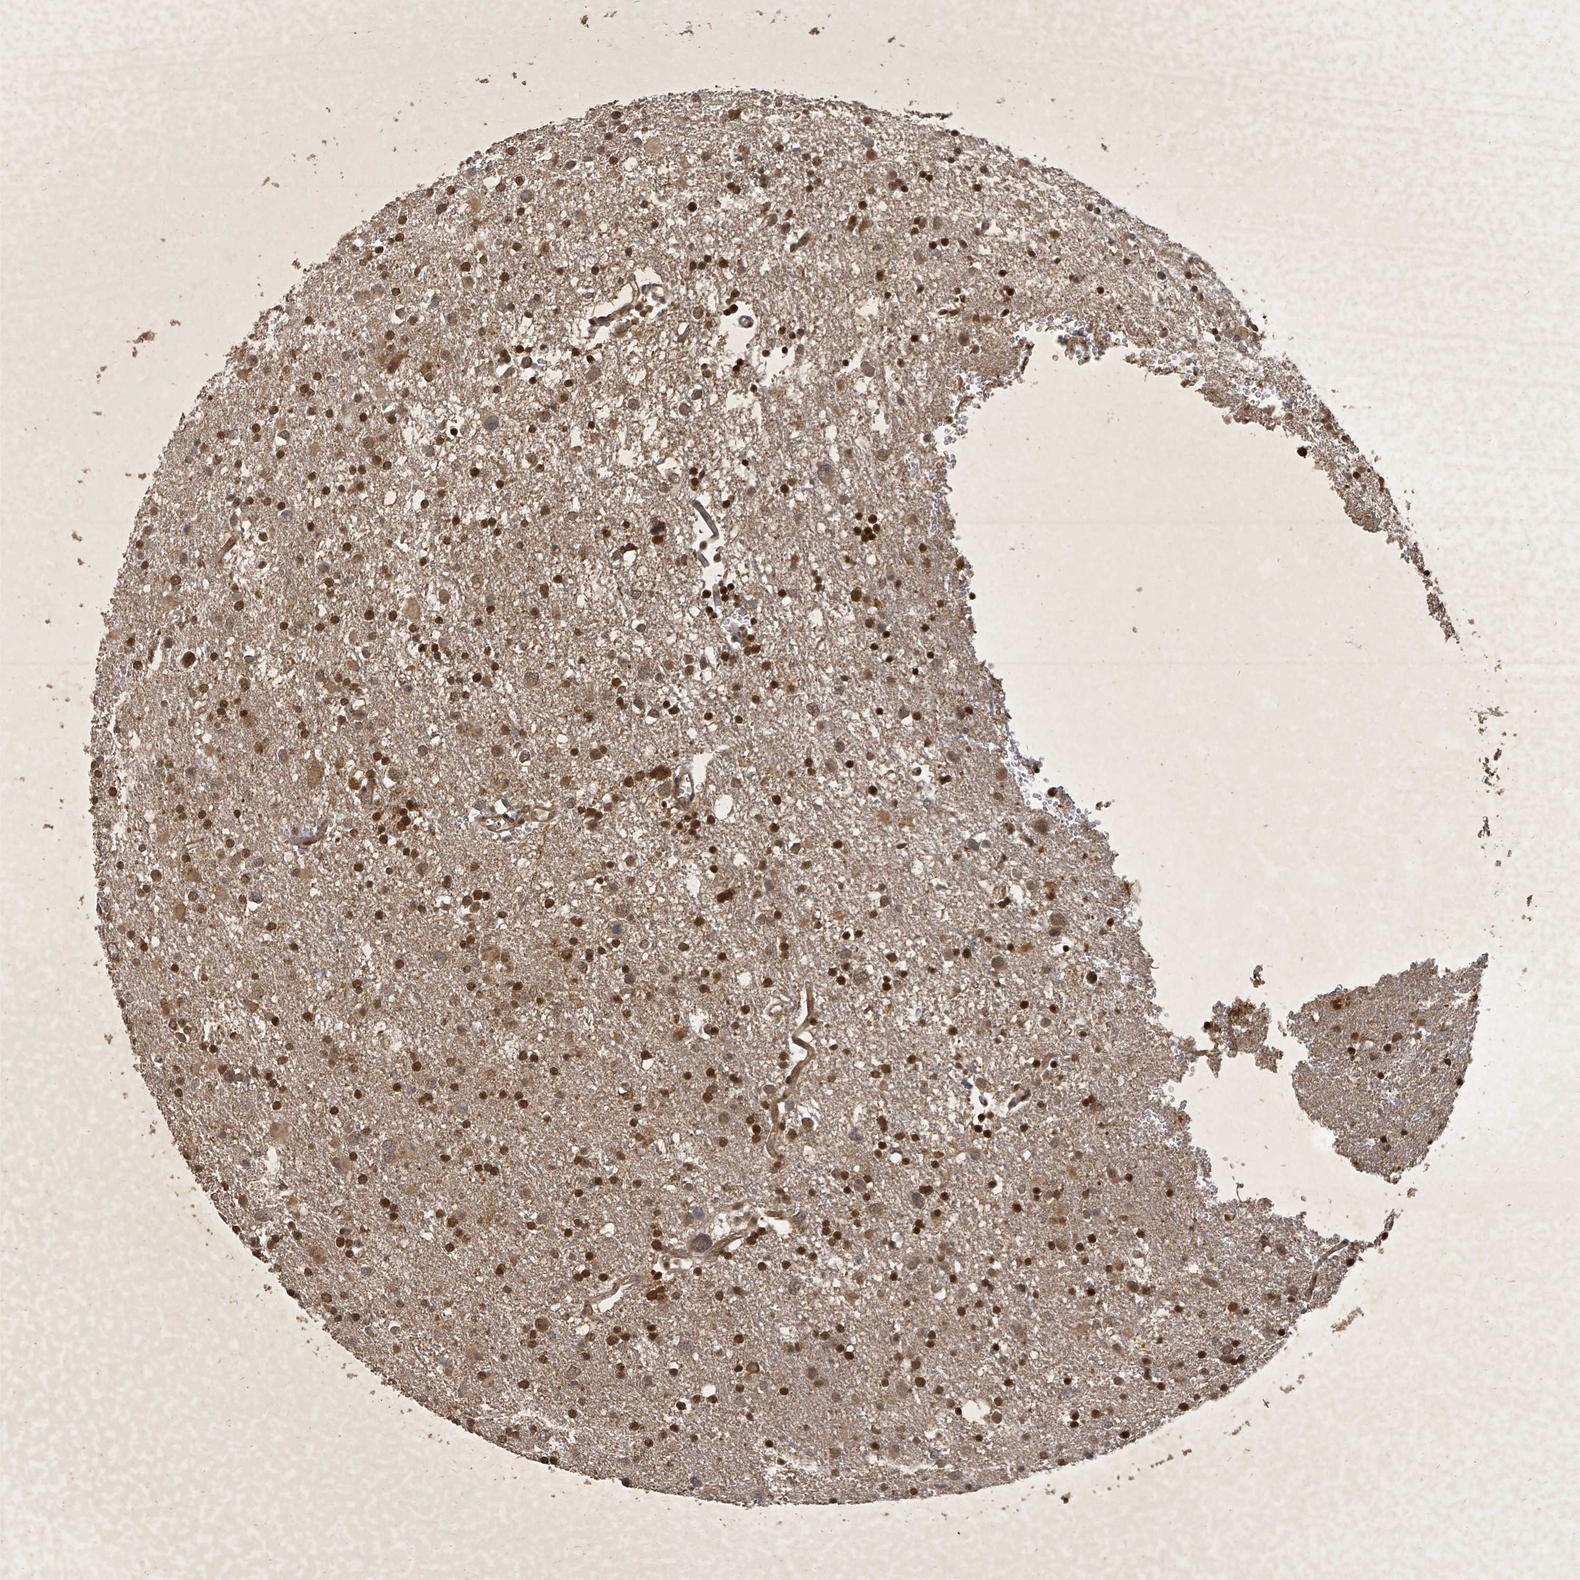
{"staining": {"intensity": "strong", "quantity": "25%-75%", "location": "cytoplasmic/membranous,nuclear"}, "tissue": "glioma", "cell_type": "Tumor cells", "image_type": "cancer", "snomed": [{"axis": "morphology", "description": "Glioma, malignant, Low grade"}, {"axis": "topography", "description": "Brain"}], "caption": "Immunohistochemical staining of glioma exhibits high levels of strong cytoplasmic/membranous and nuclear protein staining in about 25%-75% of tumor cells.", "gene": "KDM4E", "patient": {"sex": "female", "age": 32}}